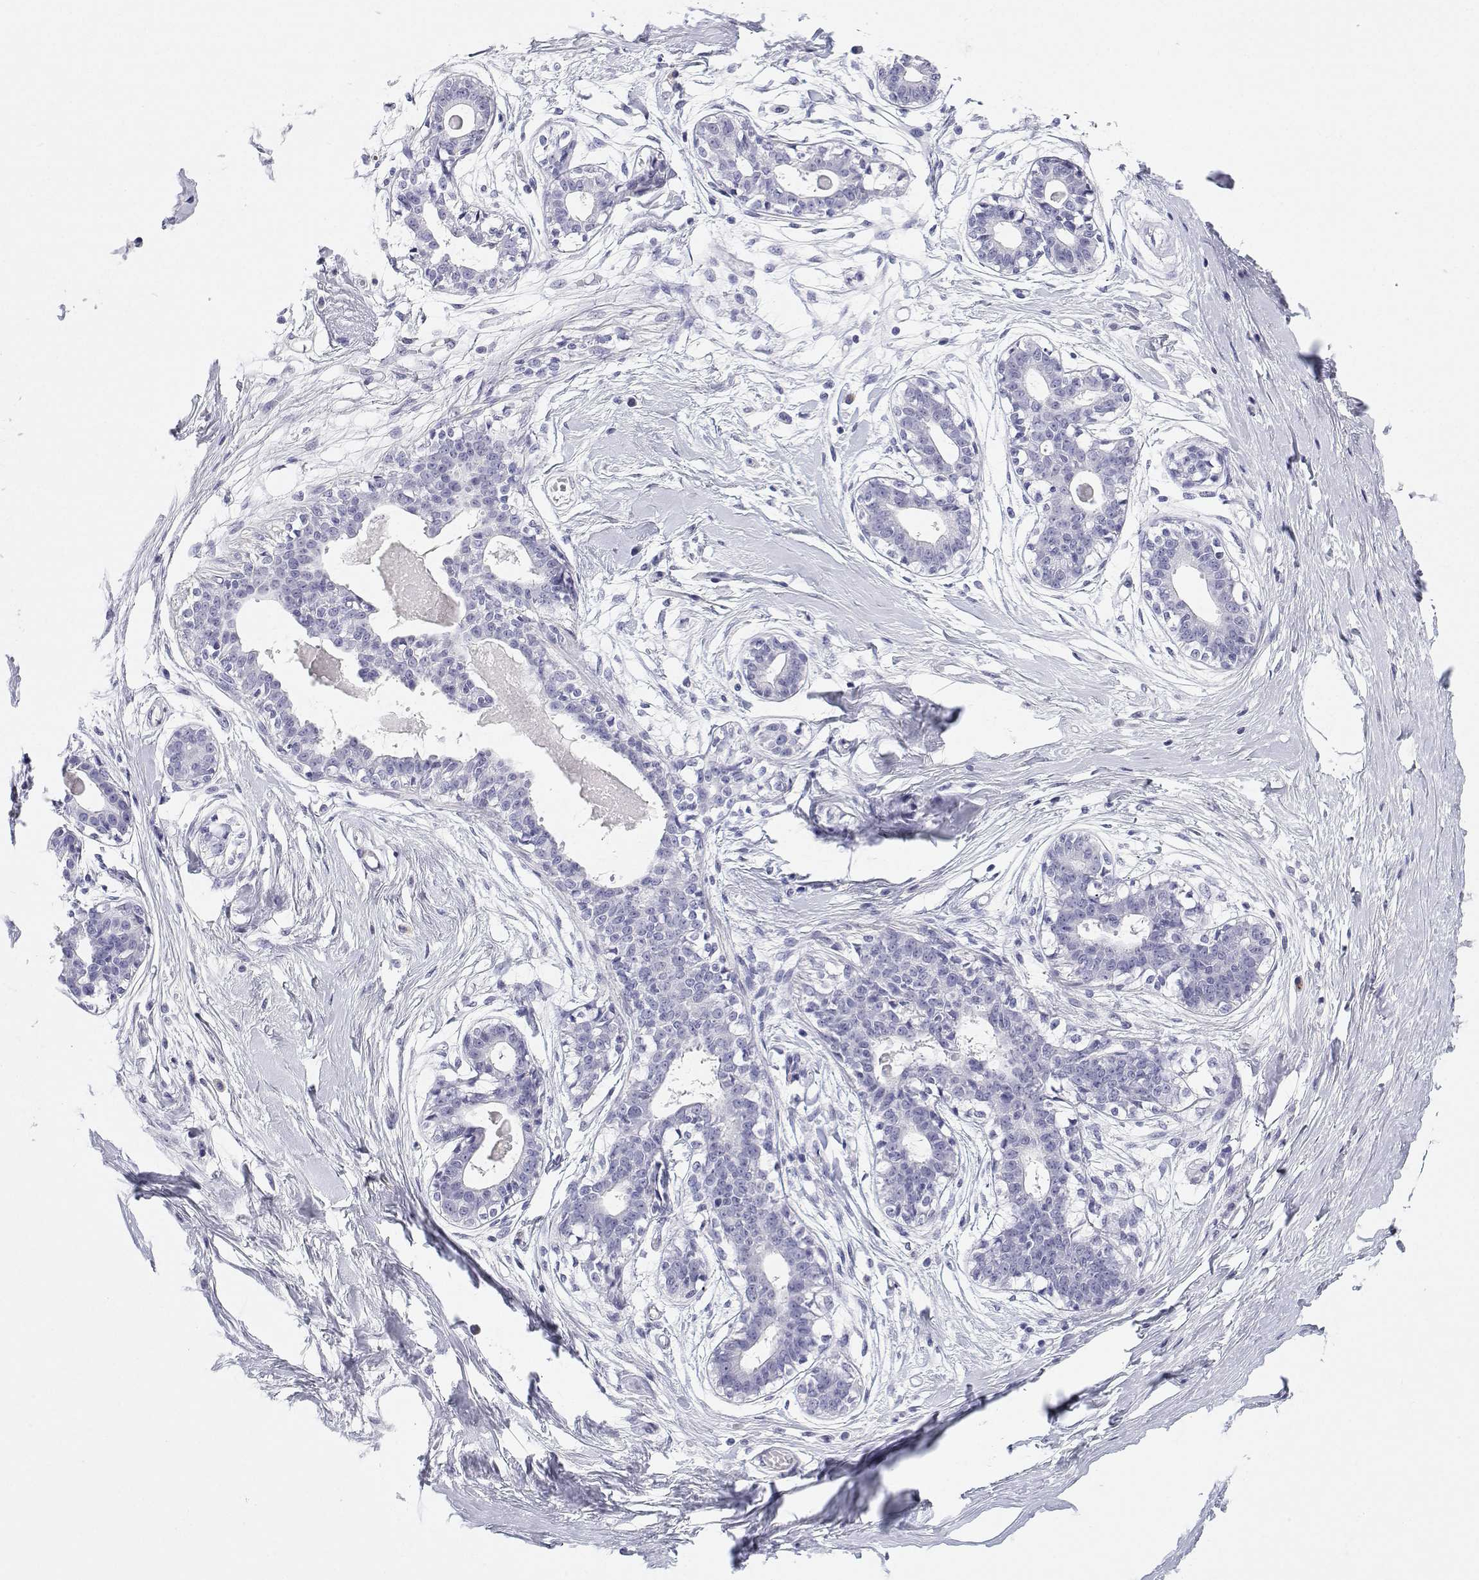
{"staining": {"intensity": "negative", "quantity": "none", "location": "none"}, "tissue": "breast", "cell_type": "Adipocytes", "image_type": "normal", "snomed": [{"axis": "morphology", "description": "Normal tissue, NOS"}, {"axis": "topography", "description": "Breast"}], "caption": "High magnification brightfield microscopy of benign breast stained with DAB (brown) and counterstained with hematoxylin (blue): adipocytes show no significant expression. The staining was performed using DAB (3,3'-diaminobenzidine) to visualize the protein expression in brown, while the nuclei were stained in blue with hematoxylin (Magnification: 20x).", "gene": "BHMT", "patient": {"sex": "female", "age": 45}}